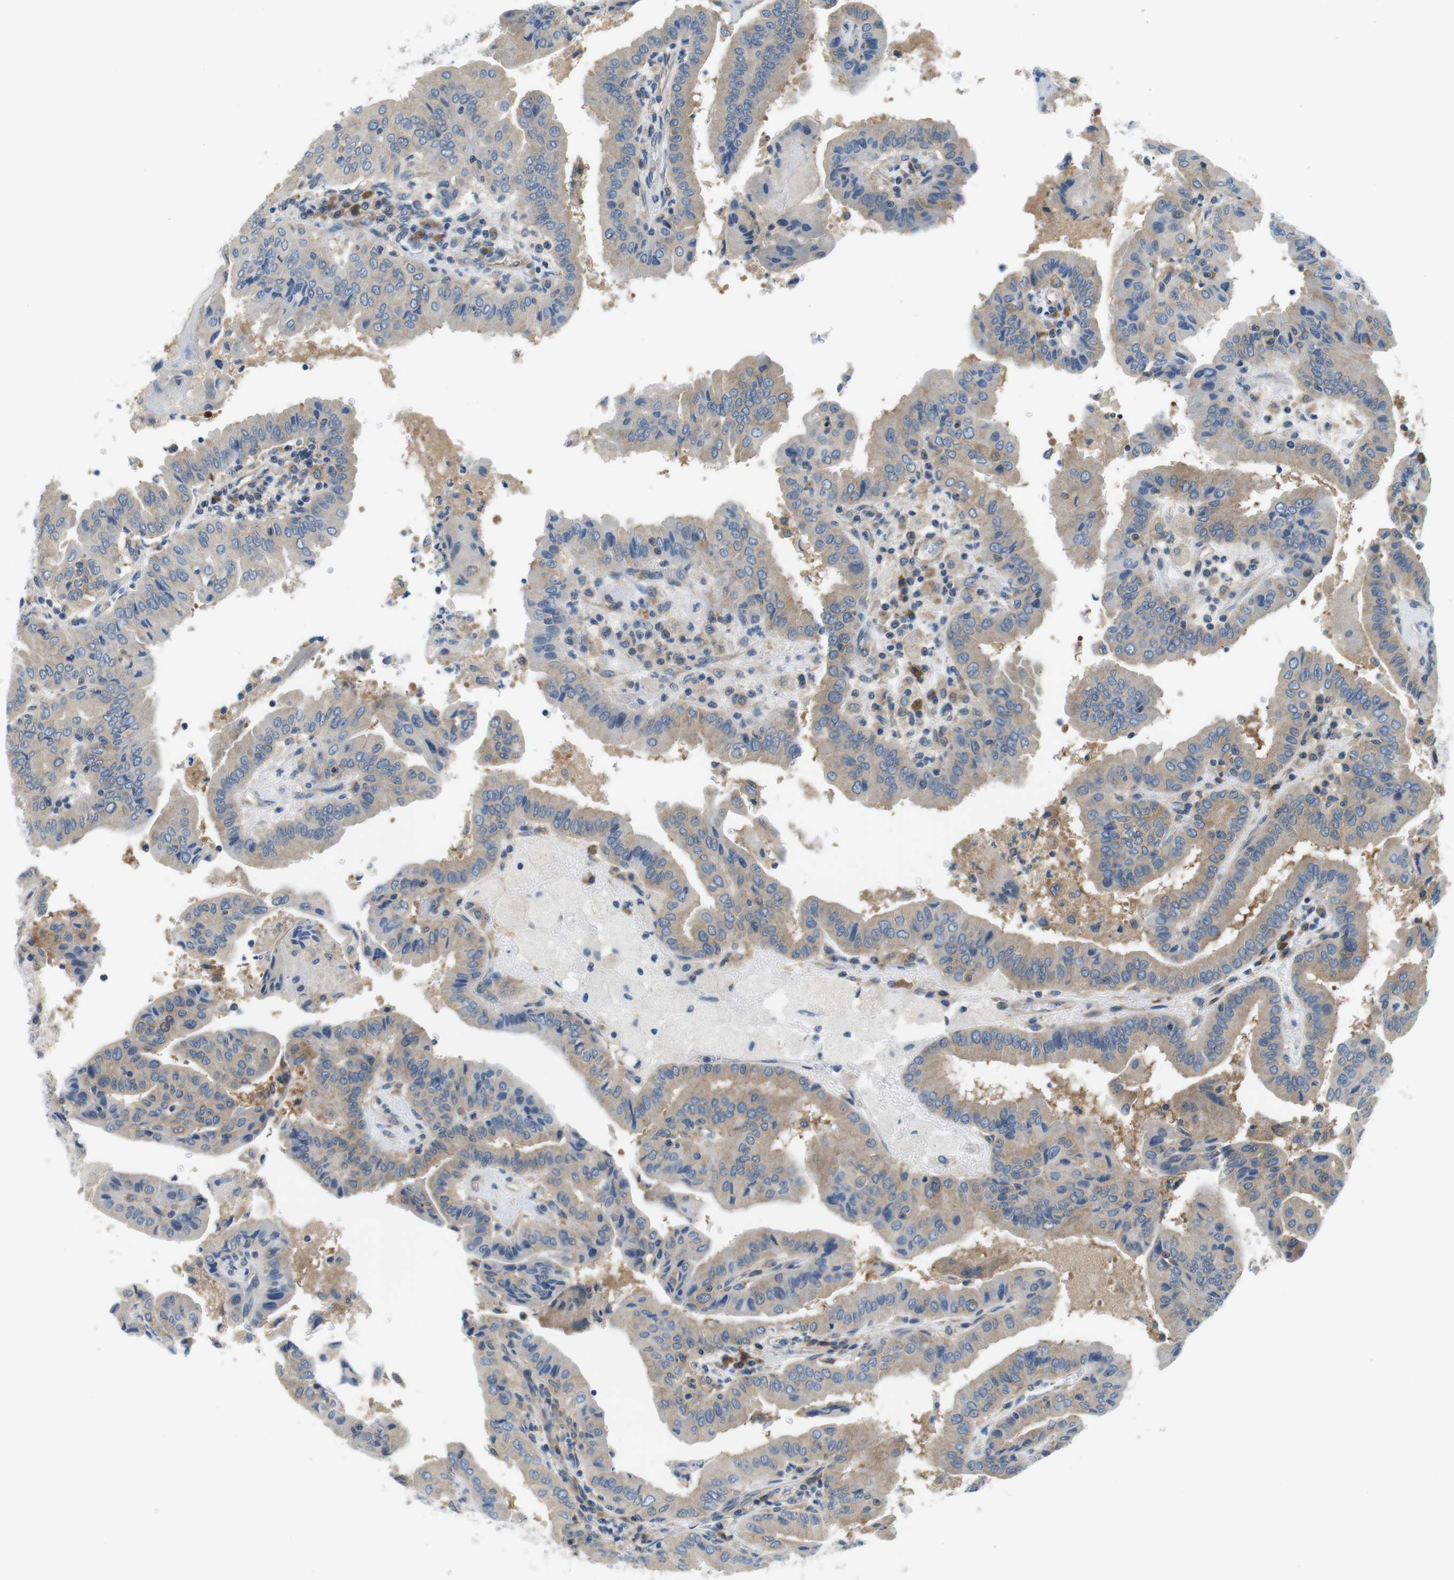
{"staining": {"intensity": "weak", "quantity": ">75%", "location": "cytoplasmic/membranous"}, "tissue": "thyroid cancer", "cell_type": "Tumor cells", "image_type": "cancer", "snomed": [{"axis": "morphology", "description": "Papillary adenocarcinoma, NOS"}, {"axis": "topography", "description": "Thyroid gland"}], "caption": "IHC (DAB) staining of human thyroid cancer displays weak cytoplasmic/membranous protein staining in about >75% of tumor cells.", "gene": "EIF2B5", "patient": {"sex": "male", "age": 33}}